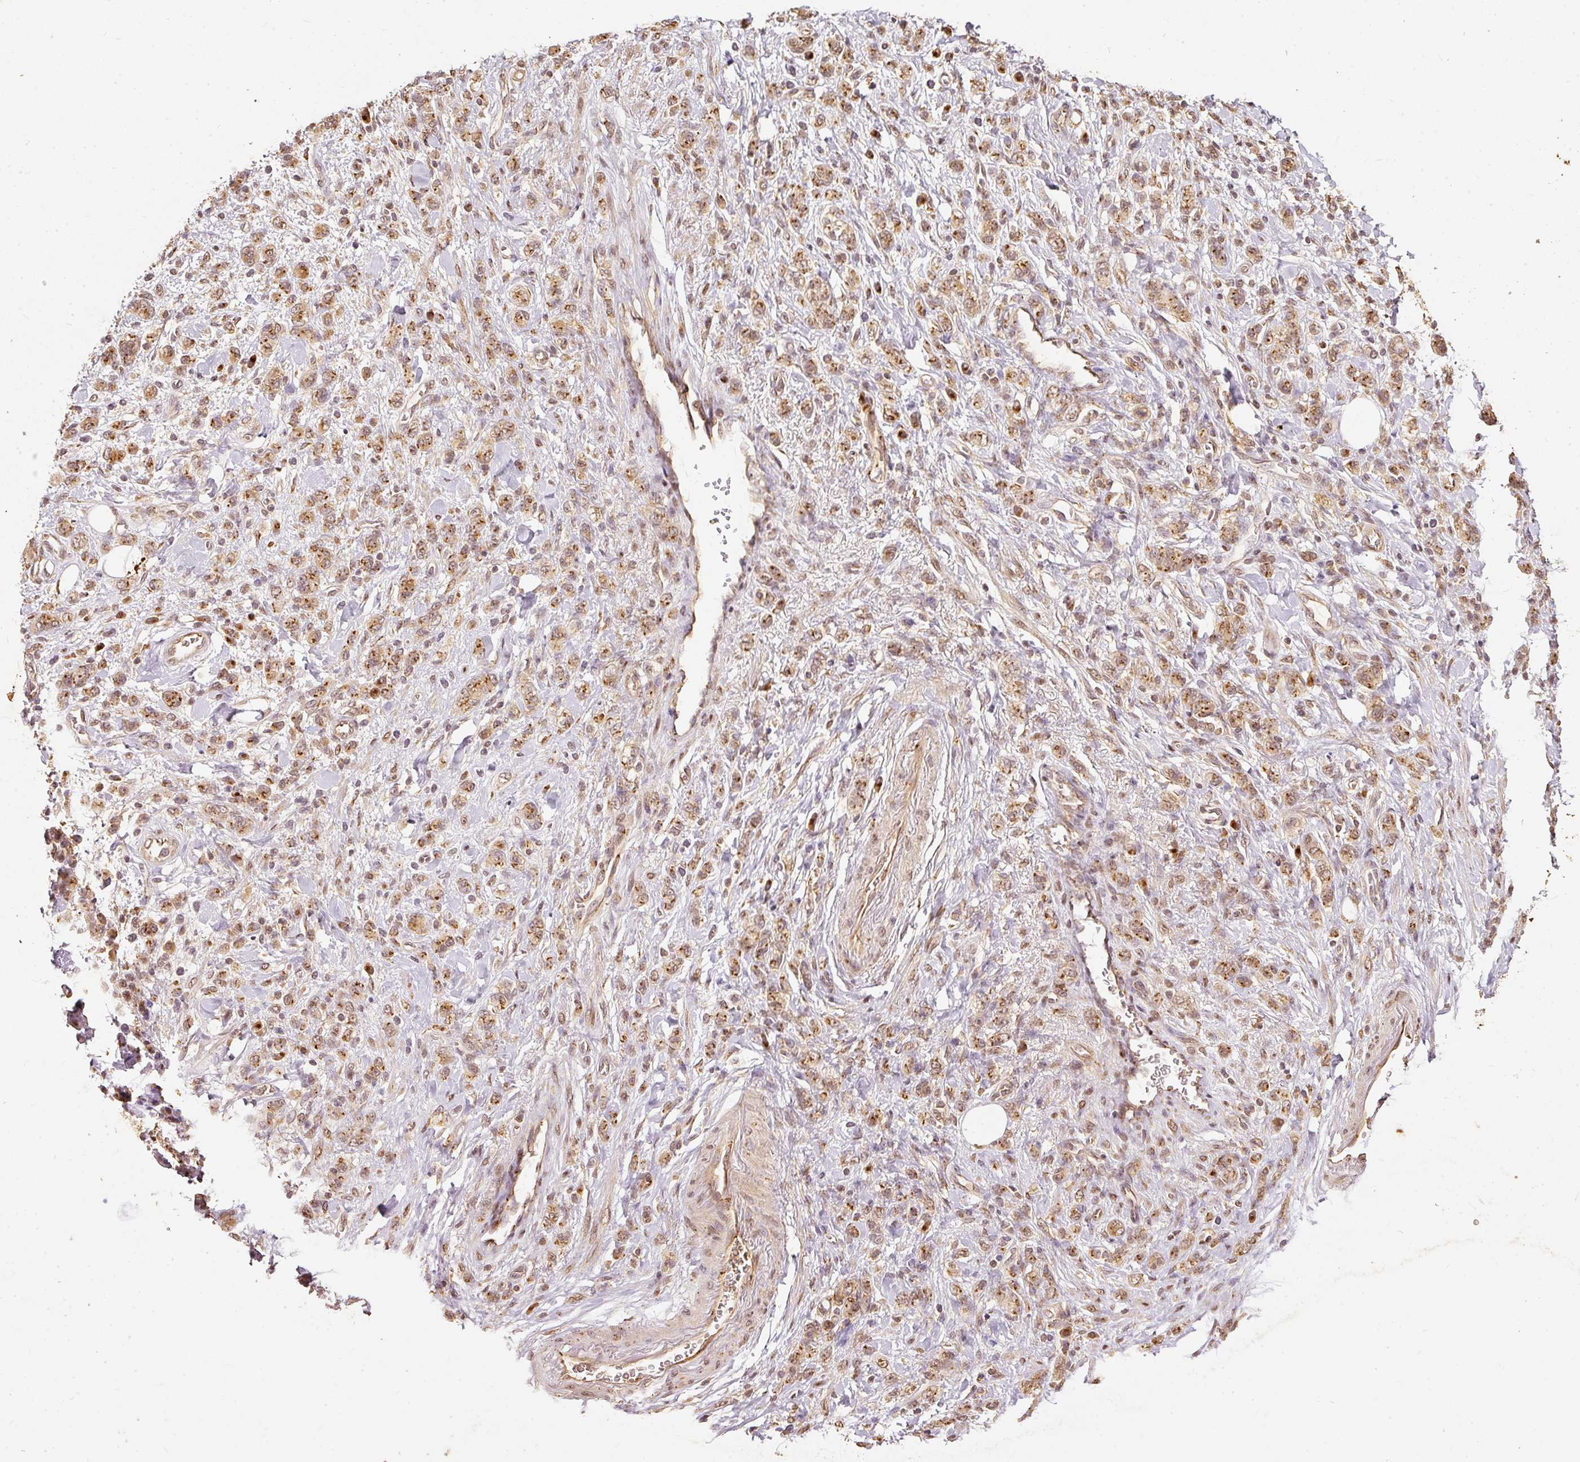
{"staining": {"intensity": "moderate", "quantity": ">75%", "location": "cytoplasmic/membranous"}, "tissue": "stomach cancer", "cell_type": "Tumor cells", "image_type": "cancer", "snomed": [{"axis": "morphology", "description": "Adenocarcinoma, NOS"}, {"axis": "topography", "description": "Stomach"}], "caption": "This is an image of immunohistochemistry (IHC) staining of adenocarcinoma (stomach), which shows moderate staining in the cytoplasmic/membranous of tumor cells.", "gene": "FUT8", "patient": {"sex": "male", "age": 77}}